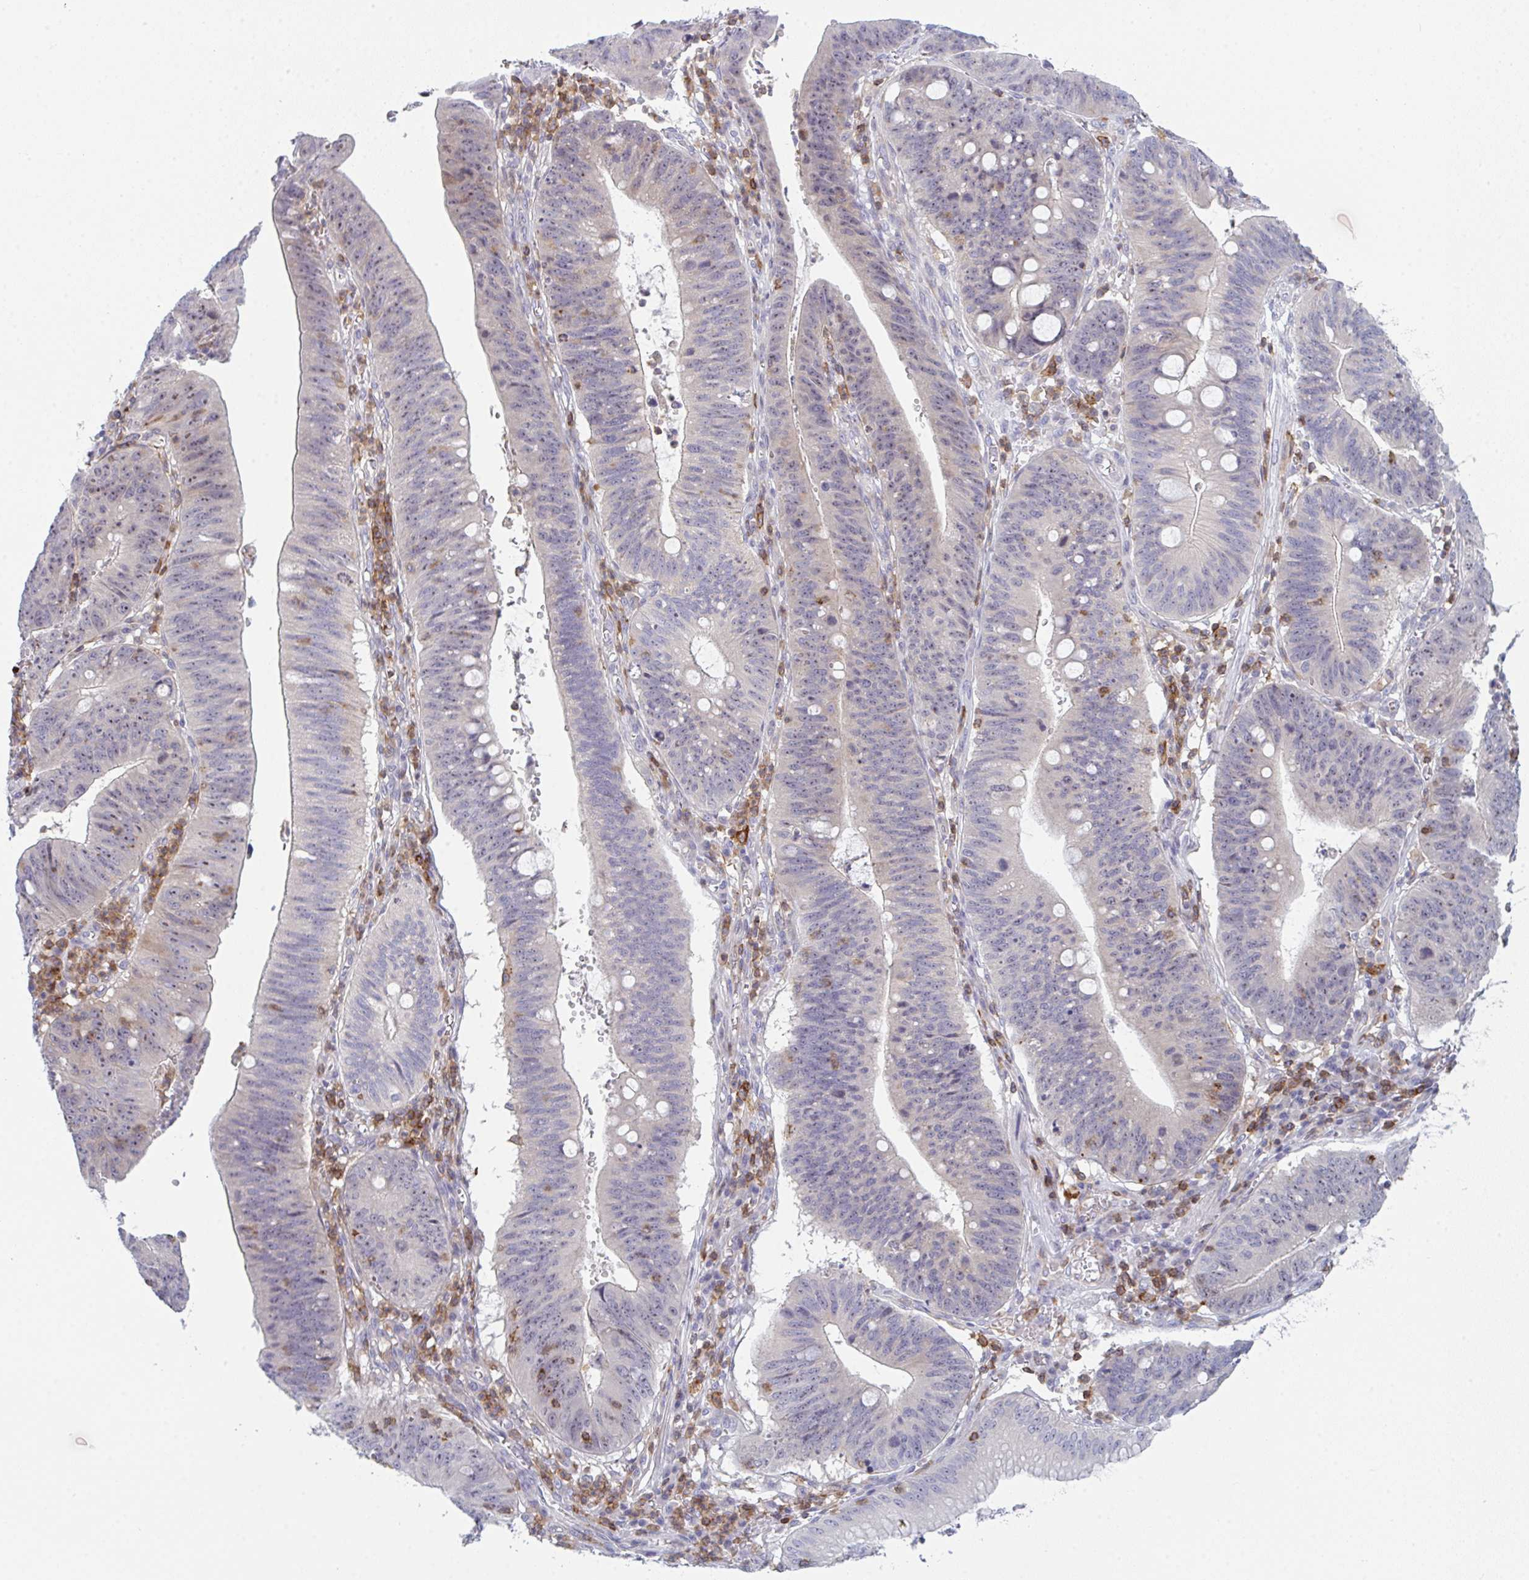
{"staining": {"intensity": "negative", "quantity": "none", "location": "none"}, "tissue": "stomach cancer", "cell_type": "Tumor cells", "image_type": "cancer", "snomed": [{"axis": "morphology", "description": "Adenocarcinoma, NOS"}, {"axis": "topography", "description": "Stomach"}], "caption": "Immunohistochemistry histopathology image of neoplastic tissue: human stomach cancer stained with DAB demonstrates no significant protein staining in tumor cells. The staining is performed using DAB (3,3'-diaminobenzidine) brown chromogen with nuclei counter-stained in using hematoxylin.", "gene": "CD80", "patient": {"sex": "male", "age": 59}}